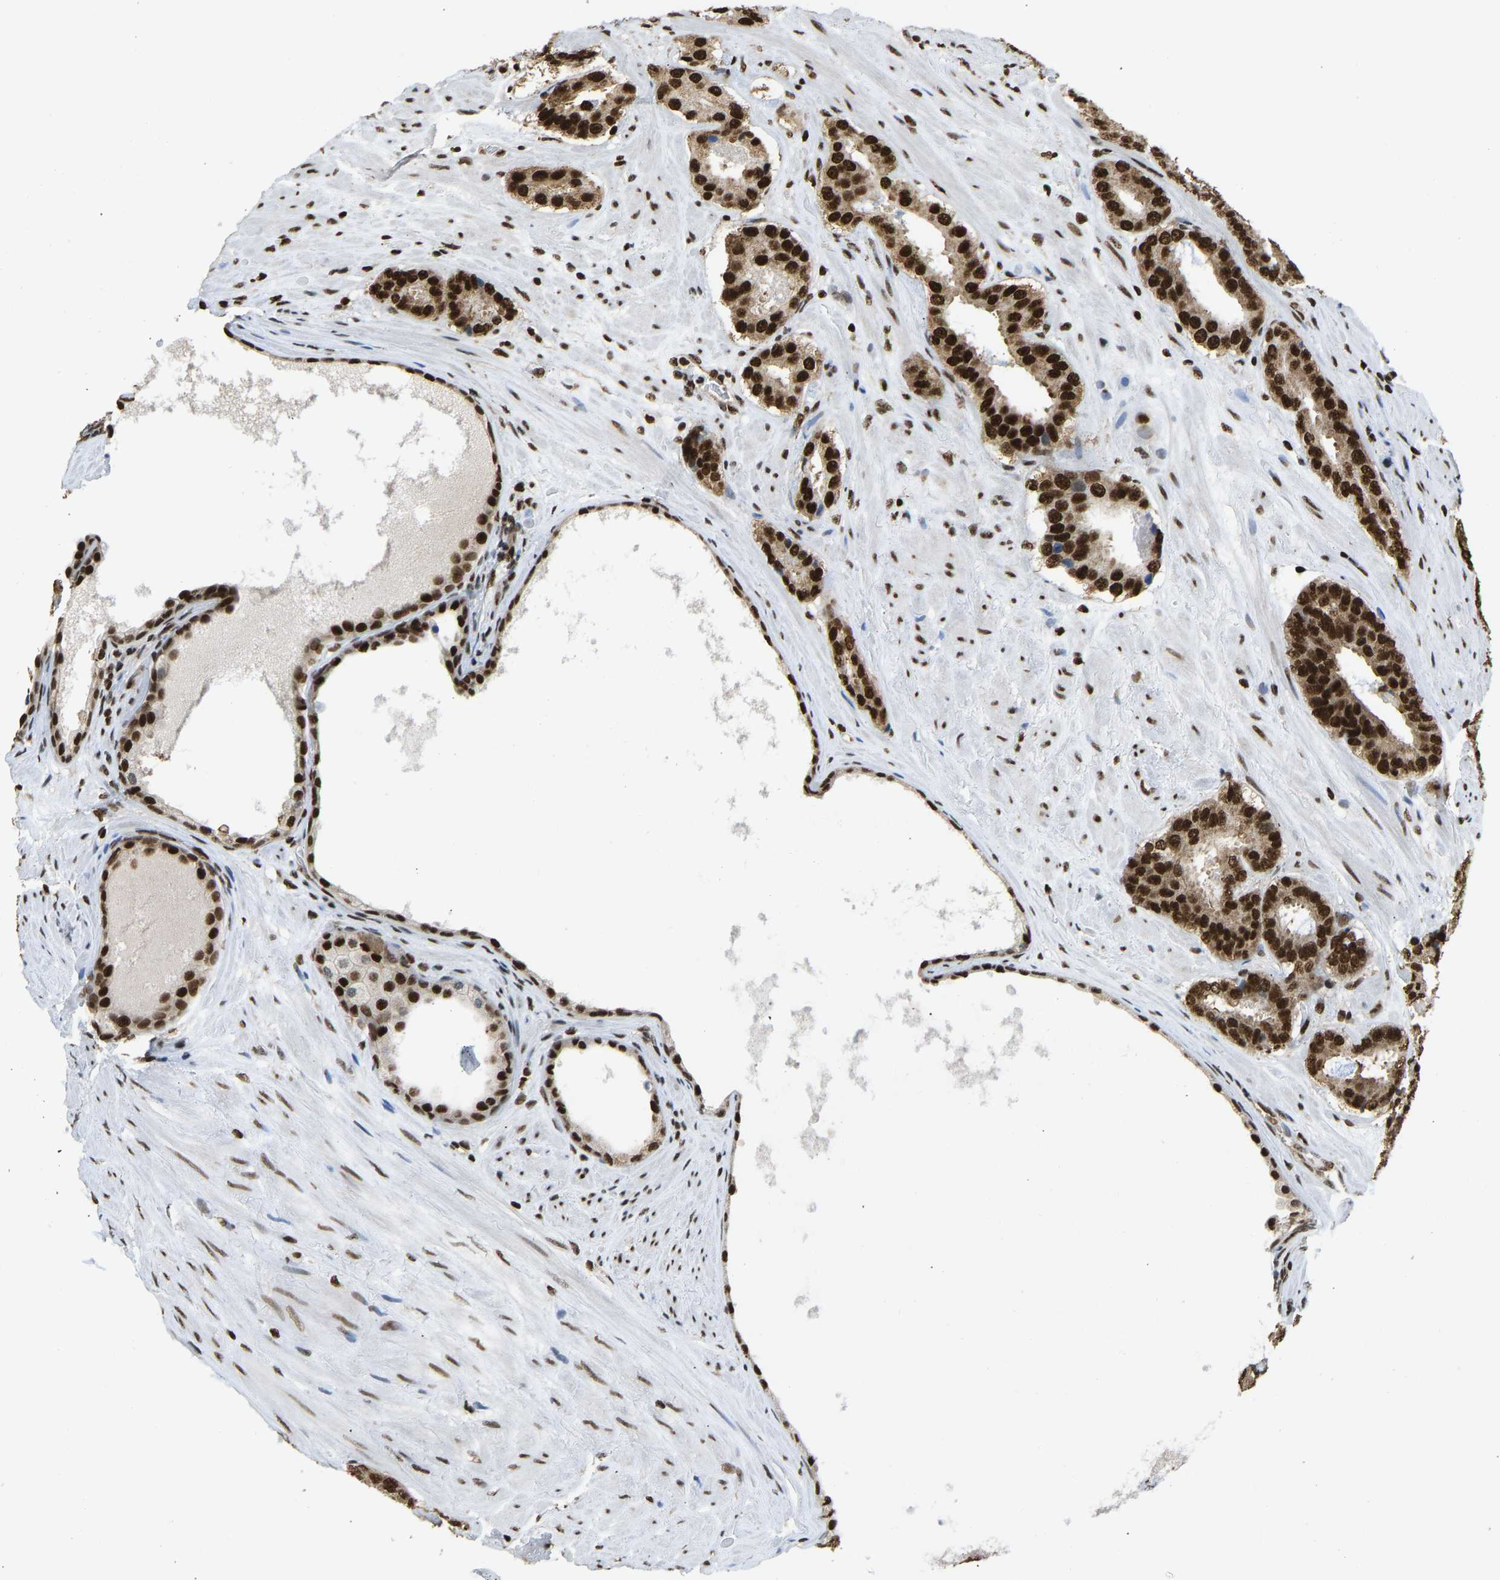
{"staining": {"intensity": "strong", "quantity": ">75%", "location": "cytoplasmic/membranous,nuclear"}, "tissue": "prostate cancer", "cell_type": "Tumor cells", "image_type": "cancer", "snomed": [{"axis": "morphology", "description": "Adenocarcinoma, Low grade"}, {"axis": "topography", "description": "Prostate"}], "caption": "Immunohistochemical staining of human prostate adenocarcinoma (low-grade) demonstrates high levels of strong cytoplasmic/membranous and nuclear positivity in approximately >75% of tumor cells.", "gene": "ZSCAN20", "patient": {"sex": "male", "age": 69}}